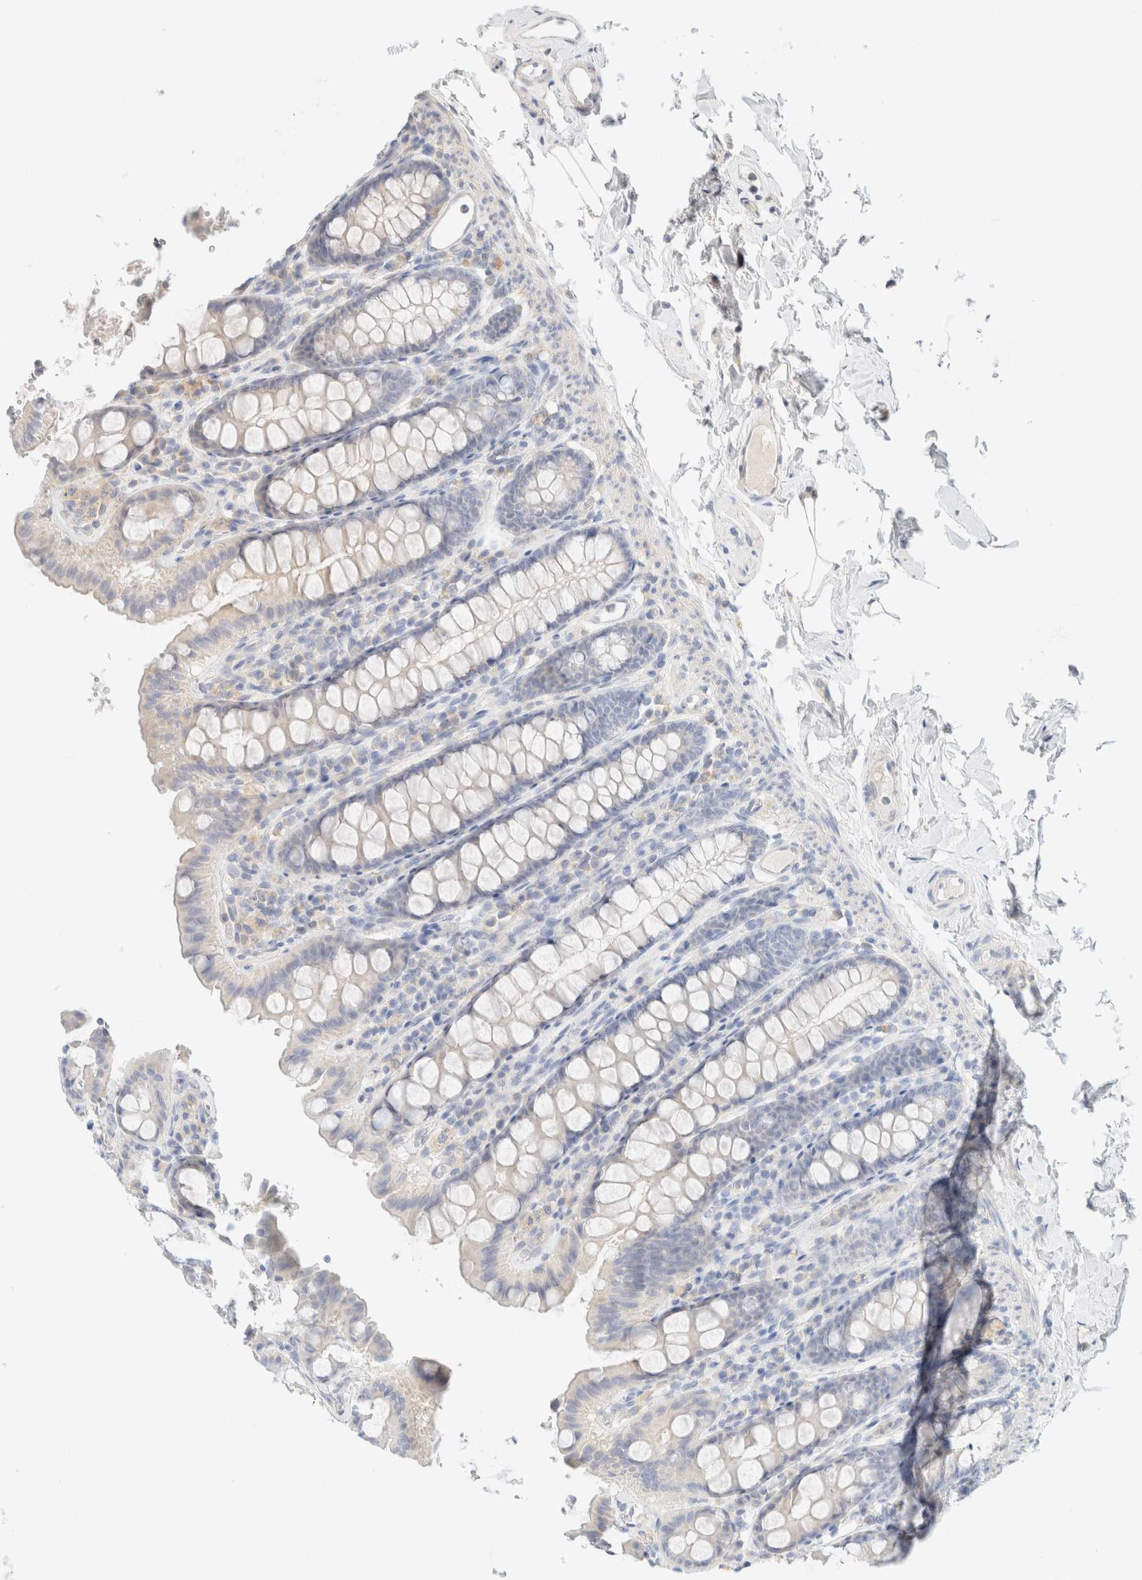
{"staining": {"intensity": "negative", "quantity": "none", "location": "none"}, "tissue": "colon", "cell_type": "Endothelial cells", "image_type": "normal", "snomed": [{"axis": "morphology", "description": "Normal tissue, NOS"}, {"axis": "topography", "description": "Colon"}, {"axis": "topography", "description": "Peripheral nerve tissue"}], "caption": "Immunohistochemistry (IHC) histopathology image of unremarkable colon stained for a protein (brown), which shows no expression in endothelial cells. The staining is performed using DAB brown chromogen with nuclei counter-stained in using hematoxylin.", "gene": "SARM1", "patient": {"sex": "female", "age": 61}}